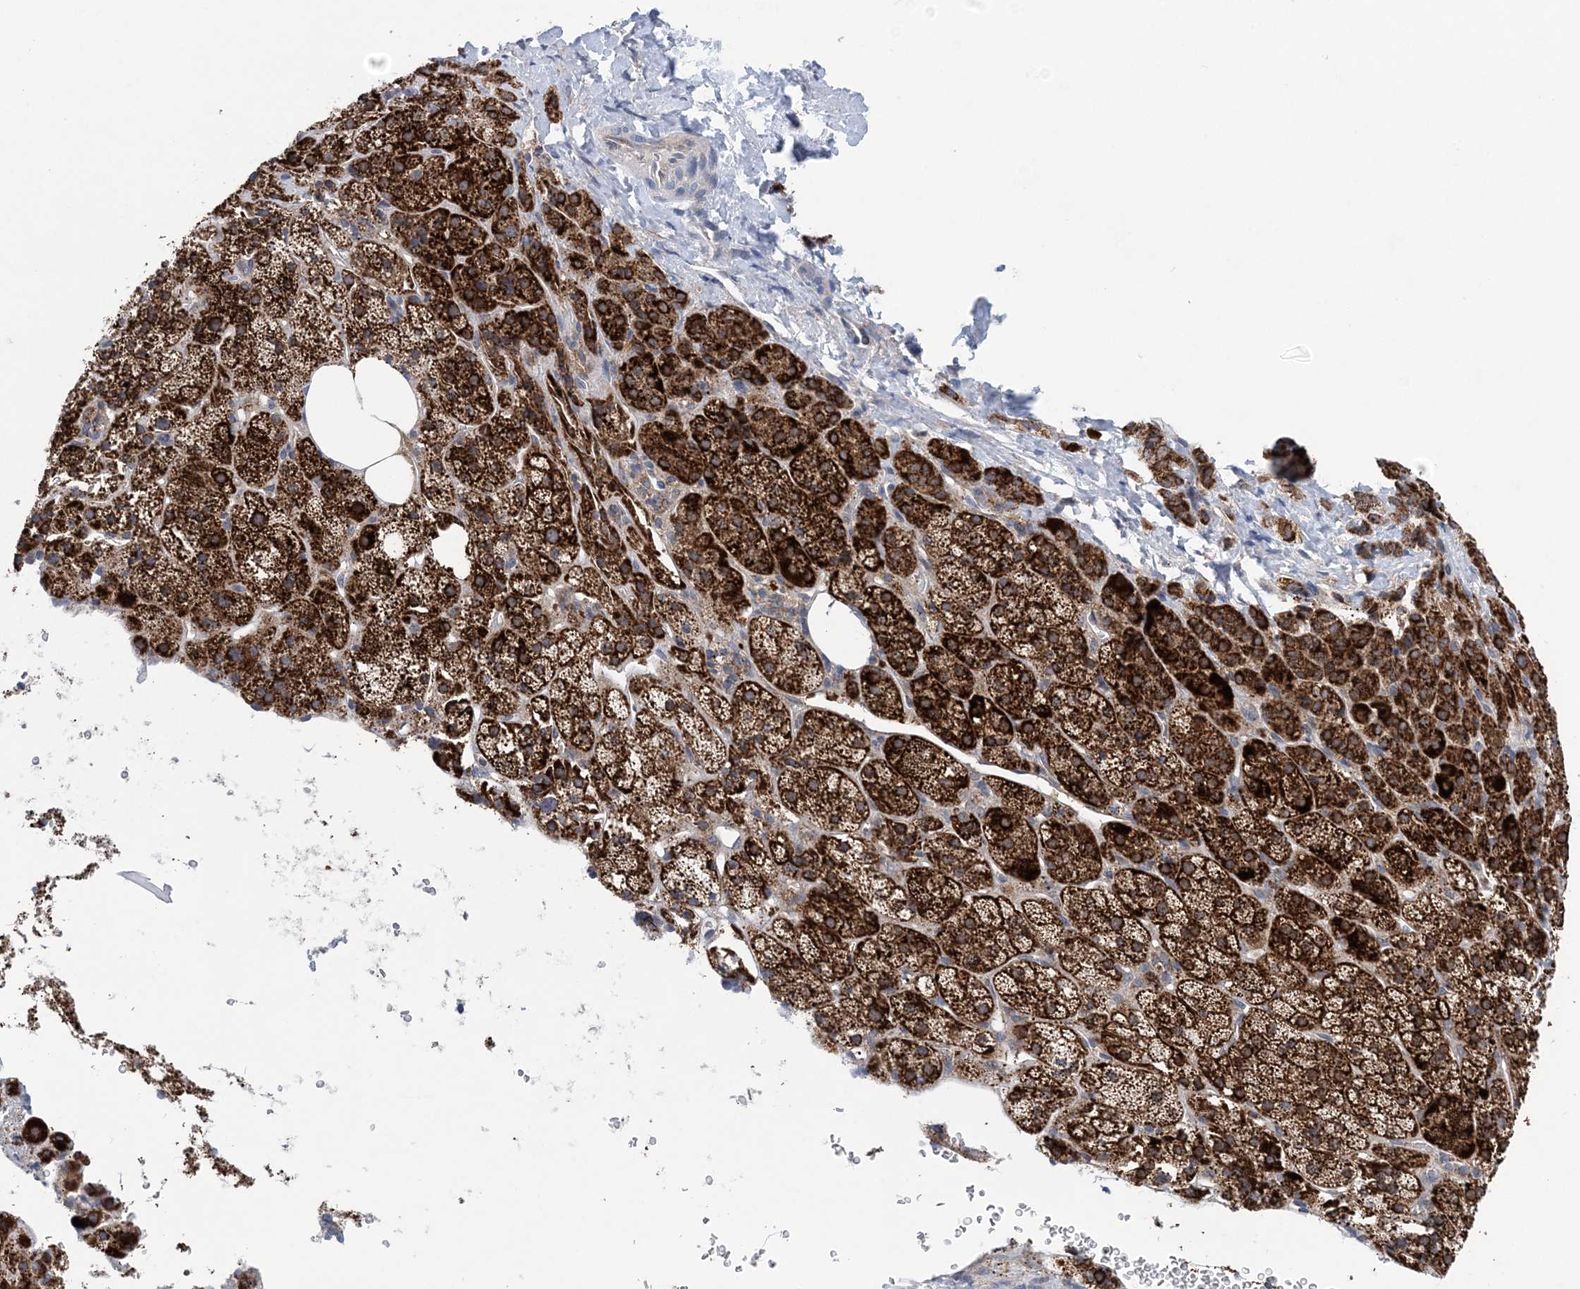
{"staining": {"intensity": "strong", "quantity": ">75%", "location": "cytoplasmic/membranous"}, "tissue": "adrenal gland", "cell_type": "Glandular cells", "image_type": "normal", "snomed": [{"axis": "morphology", "description": "Normal tissue, NOS"}, {"axis": "topography", "description": "Adrenal gland"}], "caption": "Immunohistochemistry micrograph of benign adrenal gland stained for a protein (brown), which displays high levels of strong cytoplasmic/membranous expression in about >75% of glandular cells.", "gene": "COPE", "patient": {"sex": "female", "age": 57}}